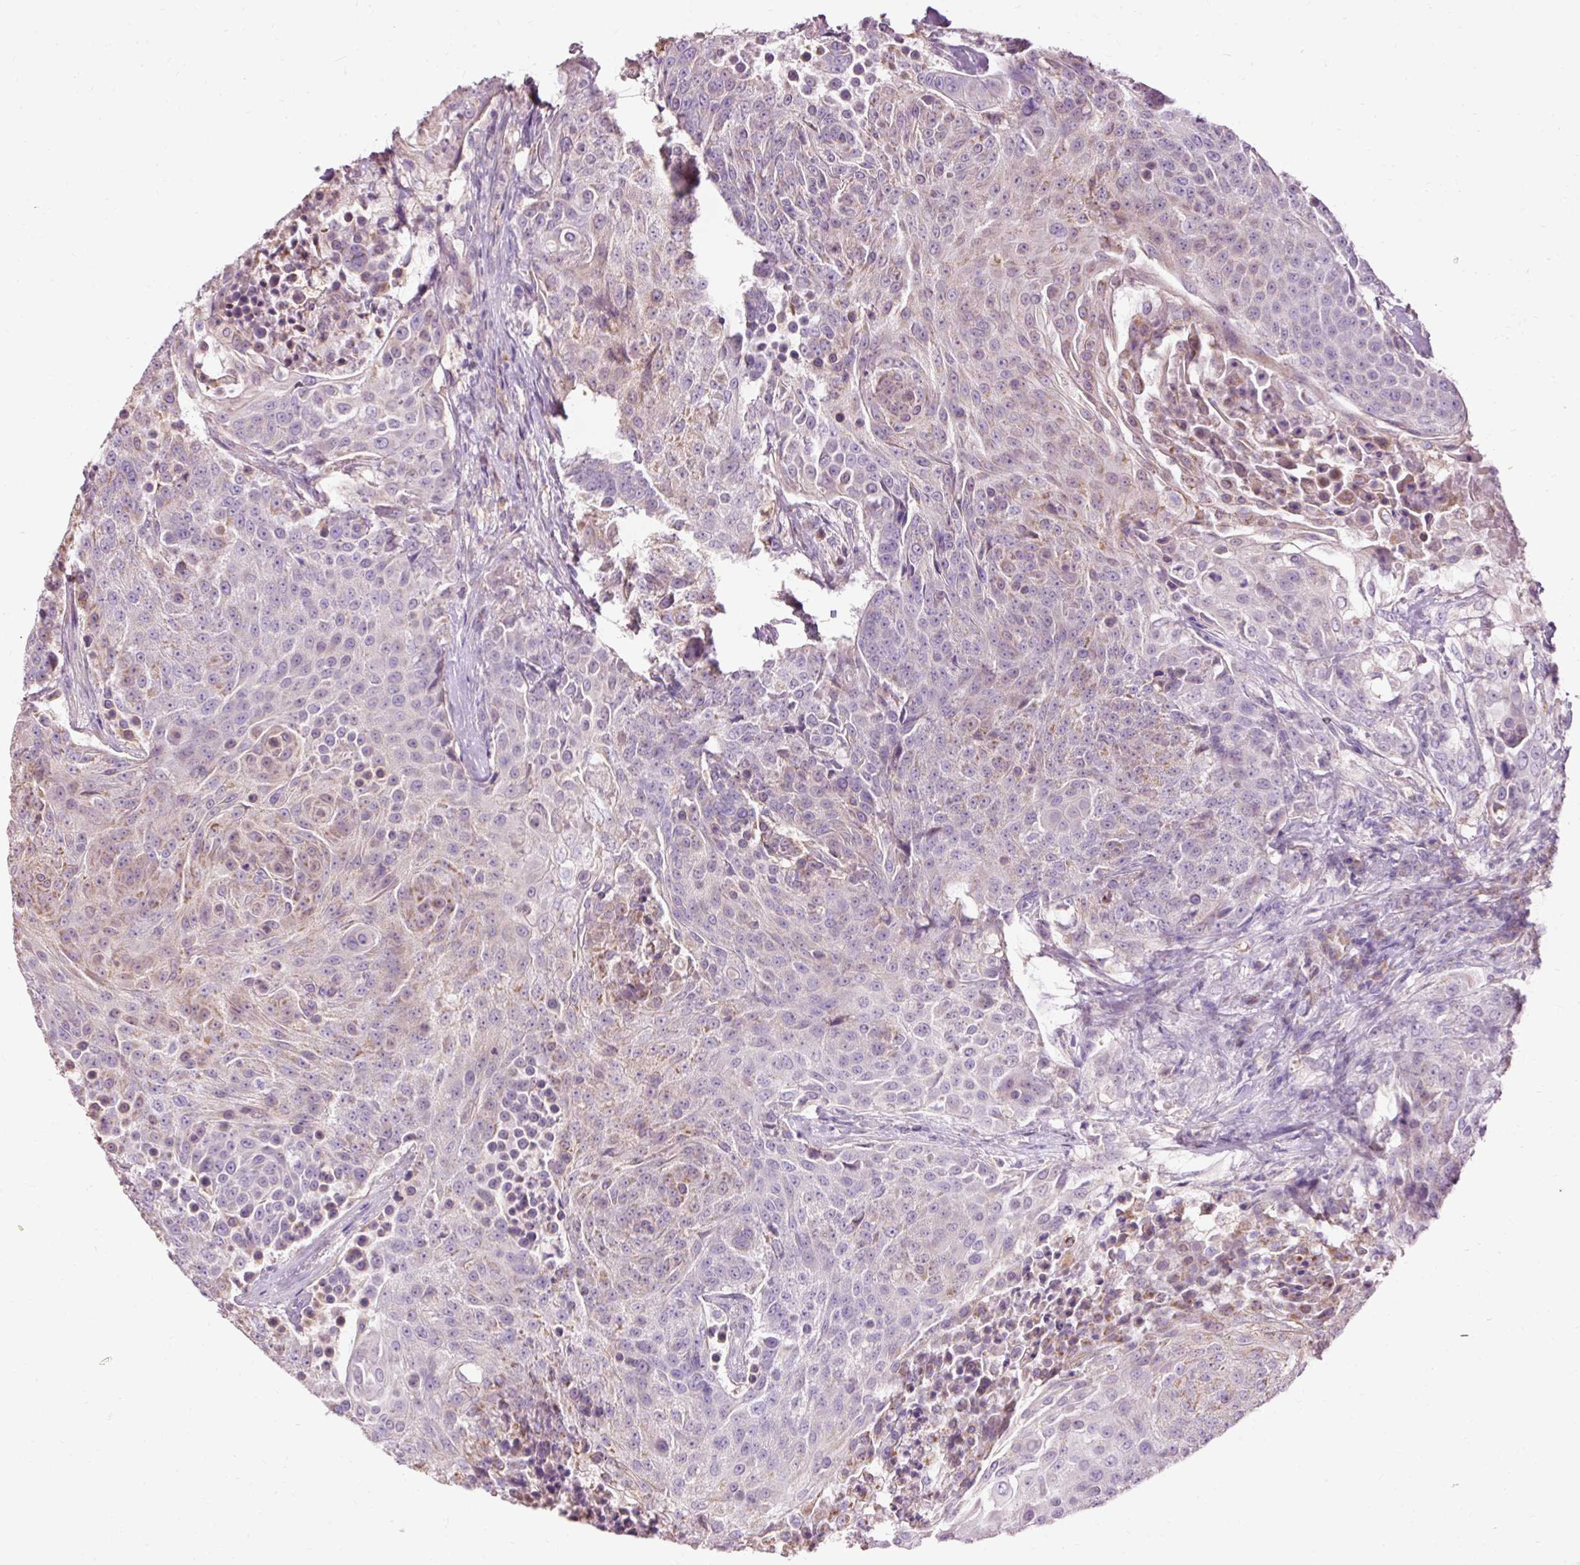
{"staining": {"intensity": "moderate", "quantity": "<25%", "location": "cytoplasmic/membranous"}, "tissue": "urothelial cancer", "cell_type": "Tumor cells", "image_type": "cancer", "snomed": [{"axis": "morphology", "description": "Urothelial carcinoma, High grade"}, {"axis": "topography", "description": "Urinary bladder"}], "caption": "This histopathology image demonstrates immunohistochemistry staining of urothelial cancer, with low moderate cytoplasmic/membranous staining in approximately <25% of tumor cells.", "gene": "PRDX5", "patient": {"sex": "female", "age": 63}}